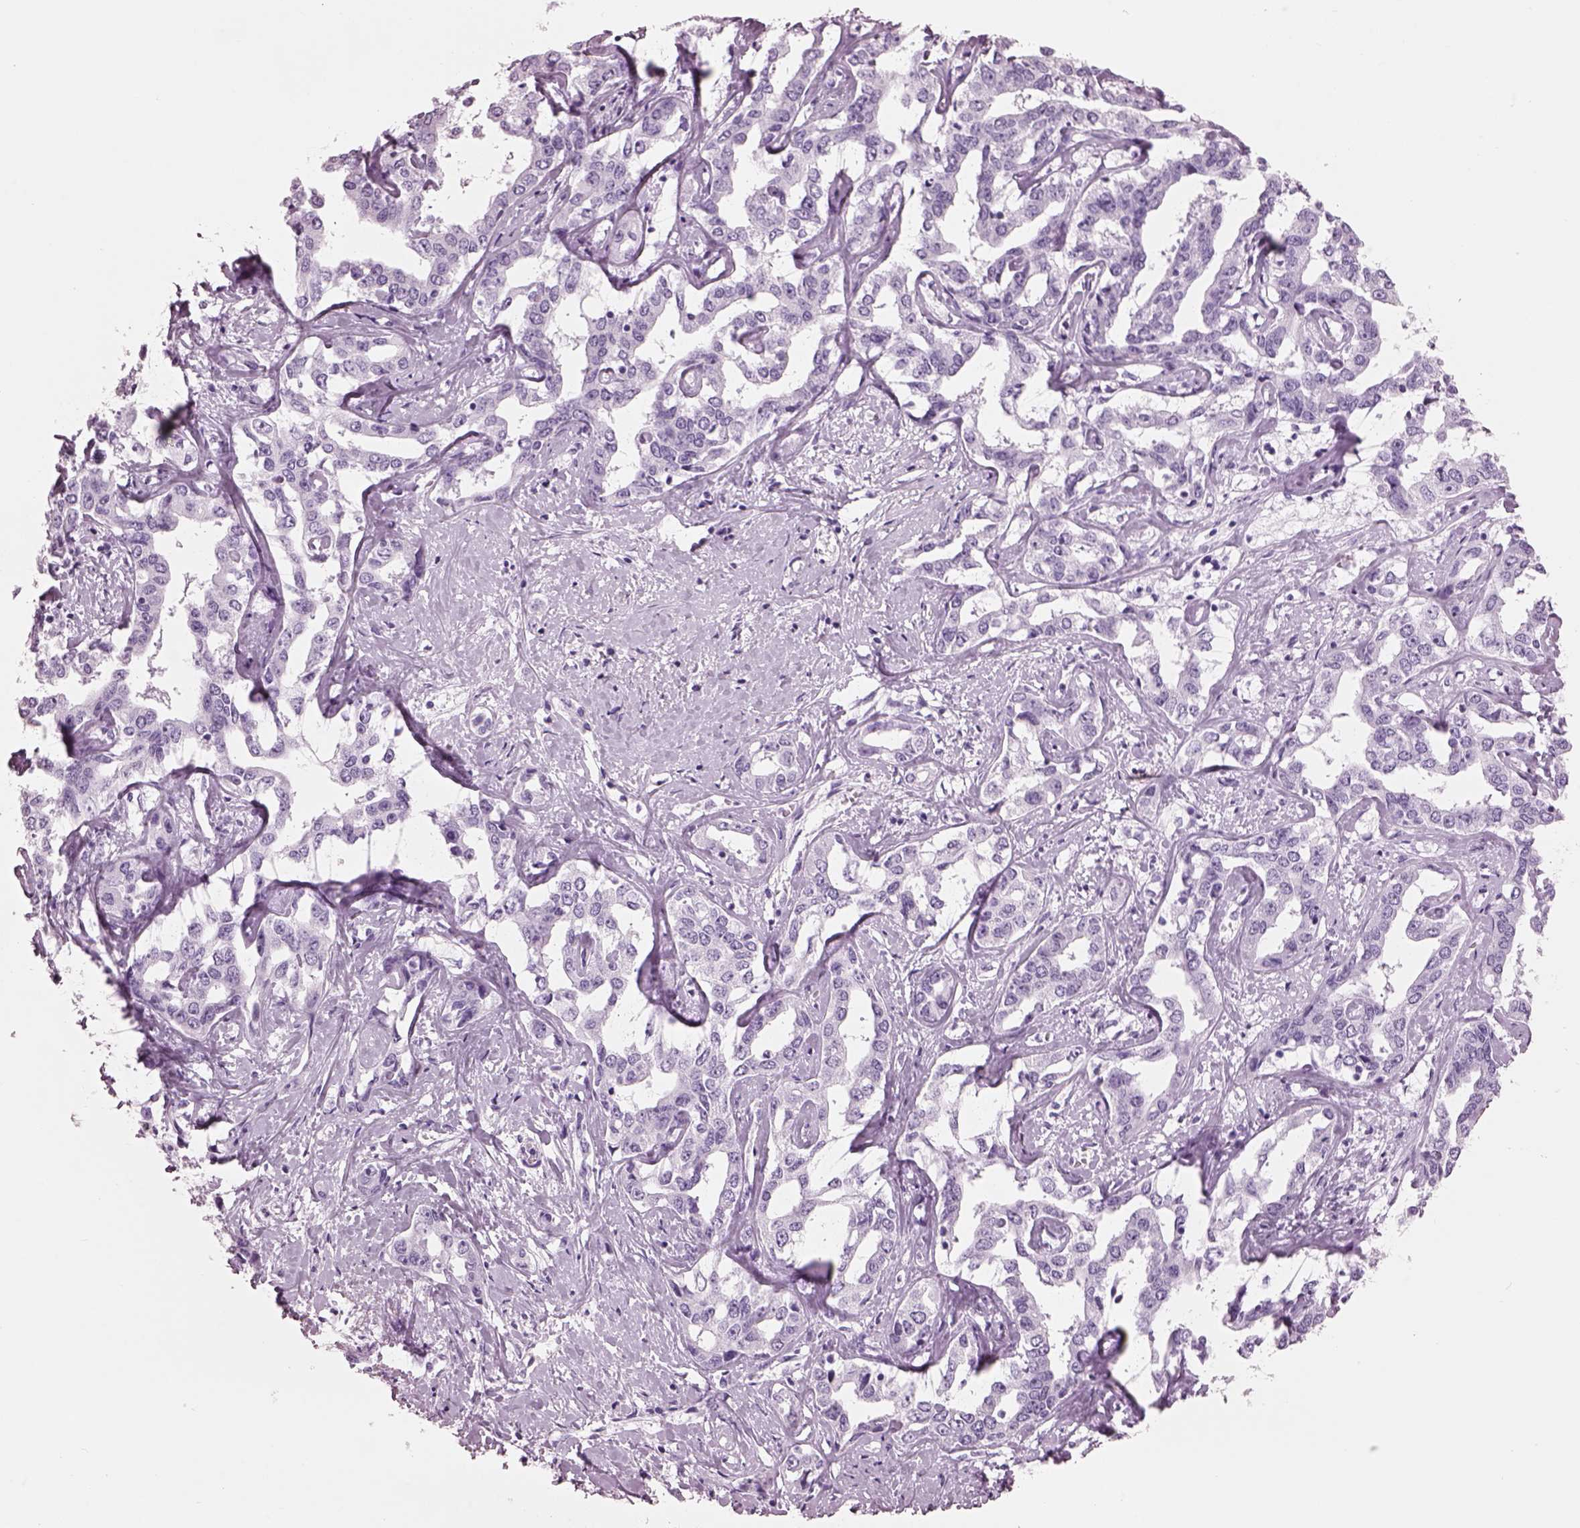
{"staining": {"intensity": "negative", "quantity": "none", "location": "none"}, "tissue": "liver cancer", "cell_type": "Tumor cells", "image_type": "cancer", "snomed": [{"axis": "morphology", "description": "Cholangiocarcinoma"}, {"axis": "topography", "description": "Liver"}], "caption": "This is an immunohistochemistry (IHC) photomicrograph of human liver cancer (cholangiocarcinoma). There is no expression in tumor cells.", "gene": "HYDIN", "patient": {"sex": "male", "age": 59}}